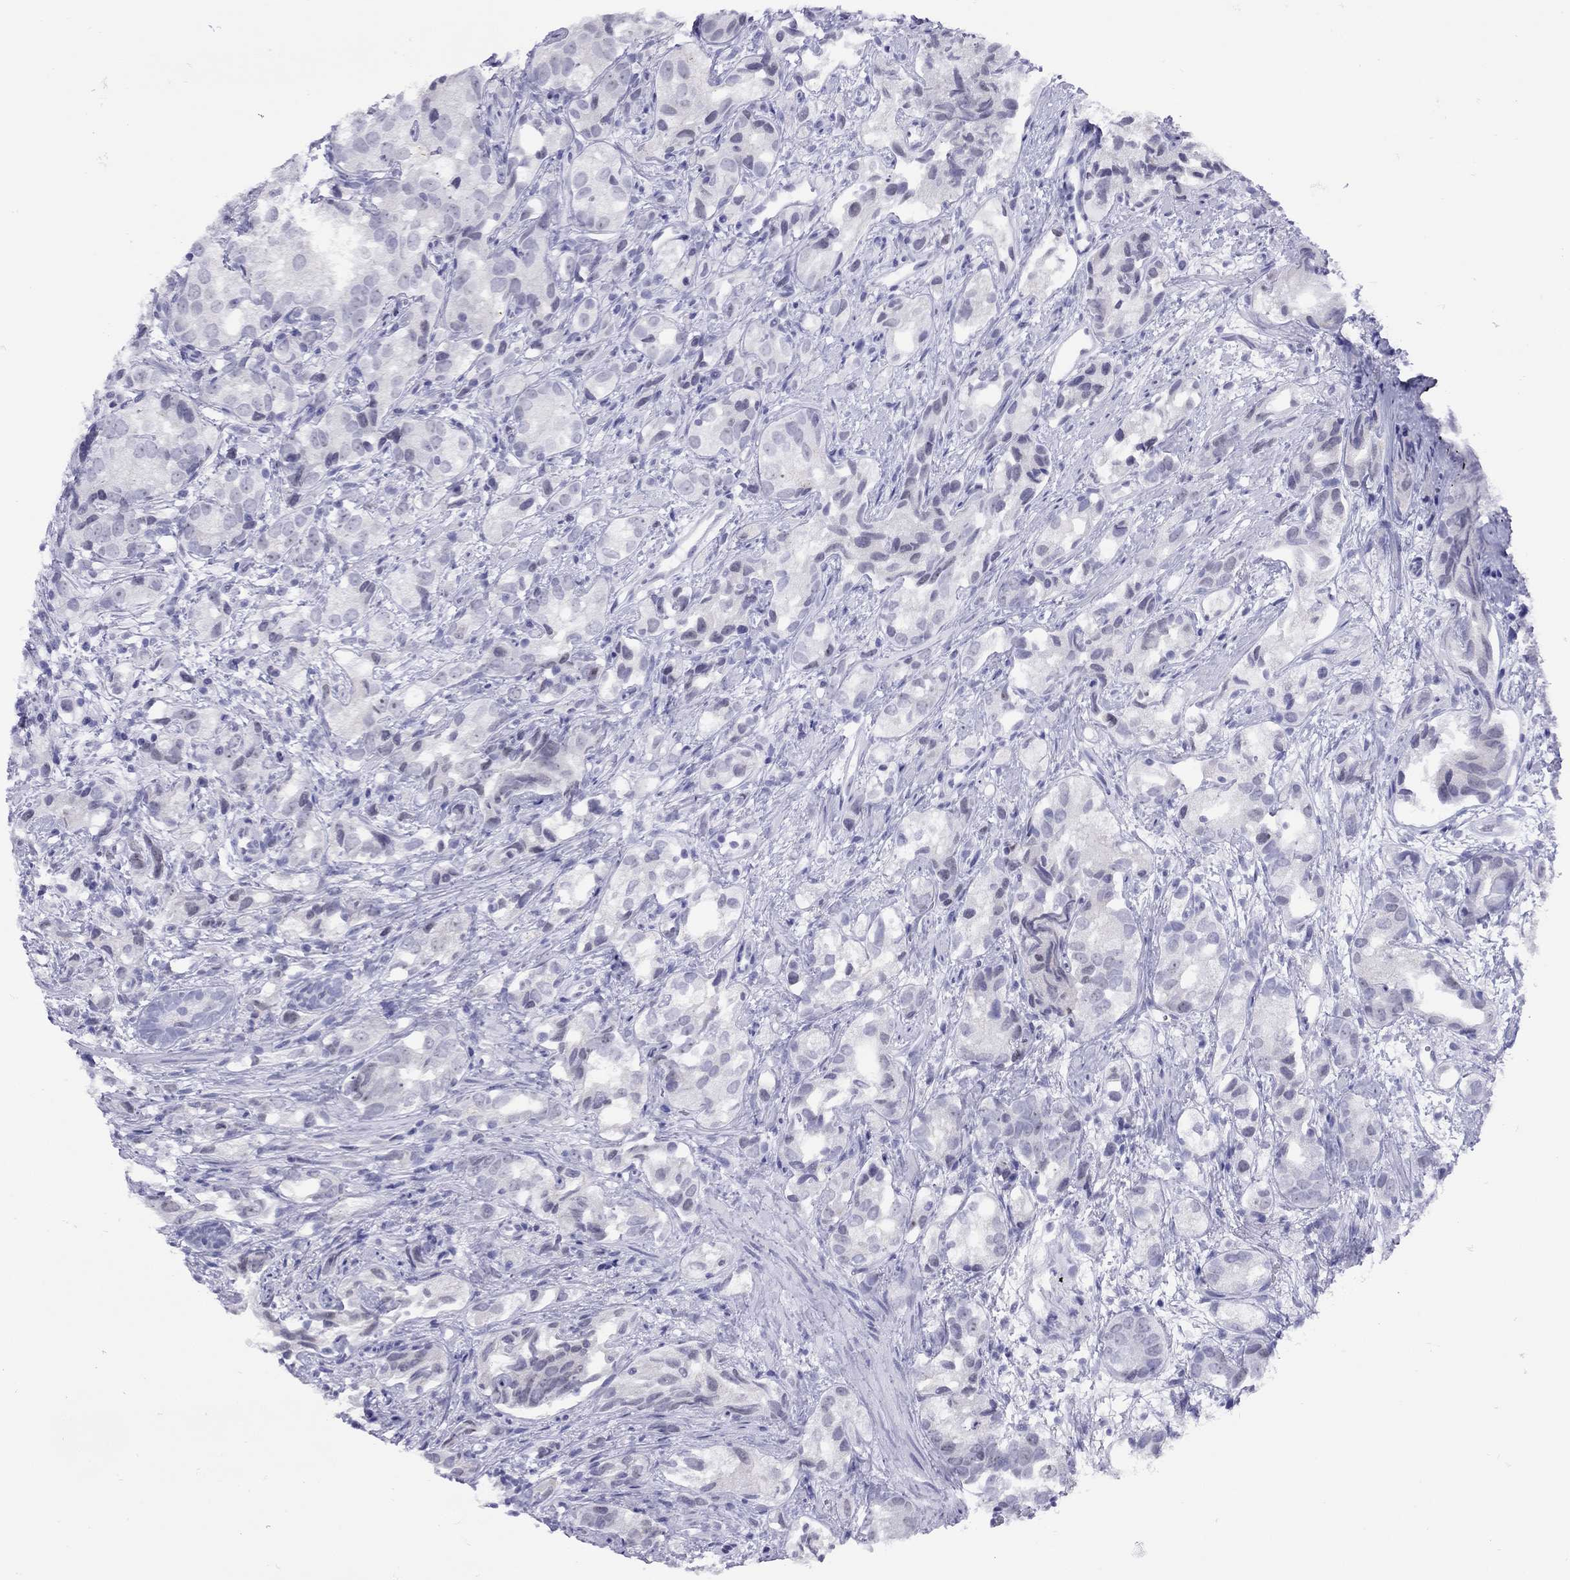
{"staining": {"intensity": "negative", "quantity": "none", "location": "none"}, "tissue": "prostate cancer", "cell_type": "Tumor cells", "image_type": "cancer", "snomed": [{"axis": "morphology", "description": "Adenocarcinoma, High grade"}, {"axis": "topography", "description": "Prostate"}], "caption": "Immunohistochemical staining of human prostate high-grade adenocarcinoma displays no significant expression in tumor cells. (Immunohistochemistry, brightfield microscopy, high magnification).", "gene": "LYAR", "patient": {"sex": "male", "age": 82}}